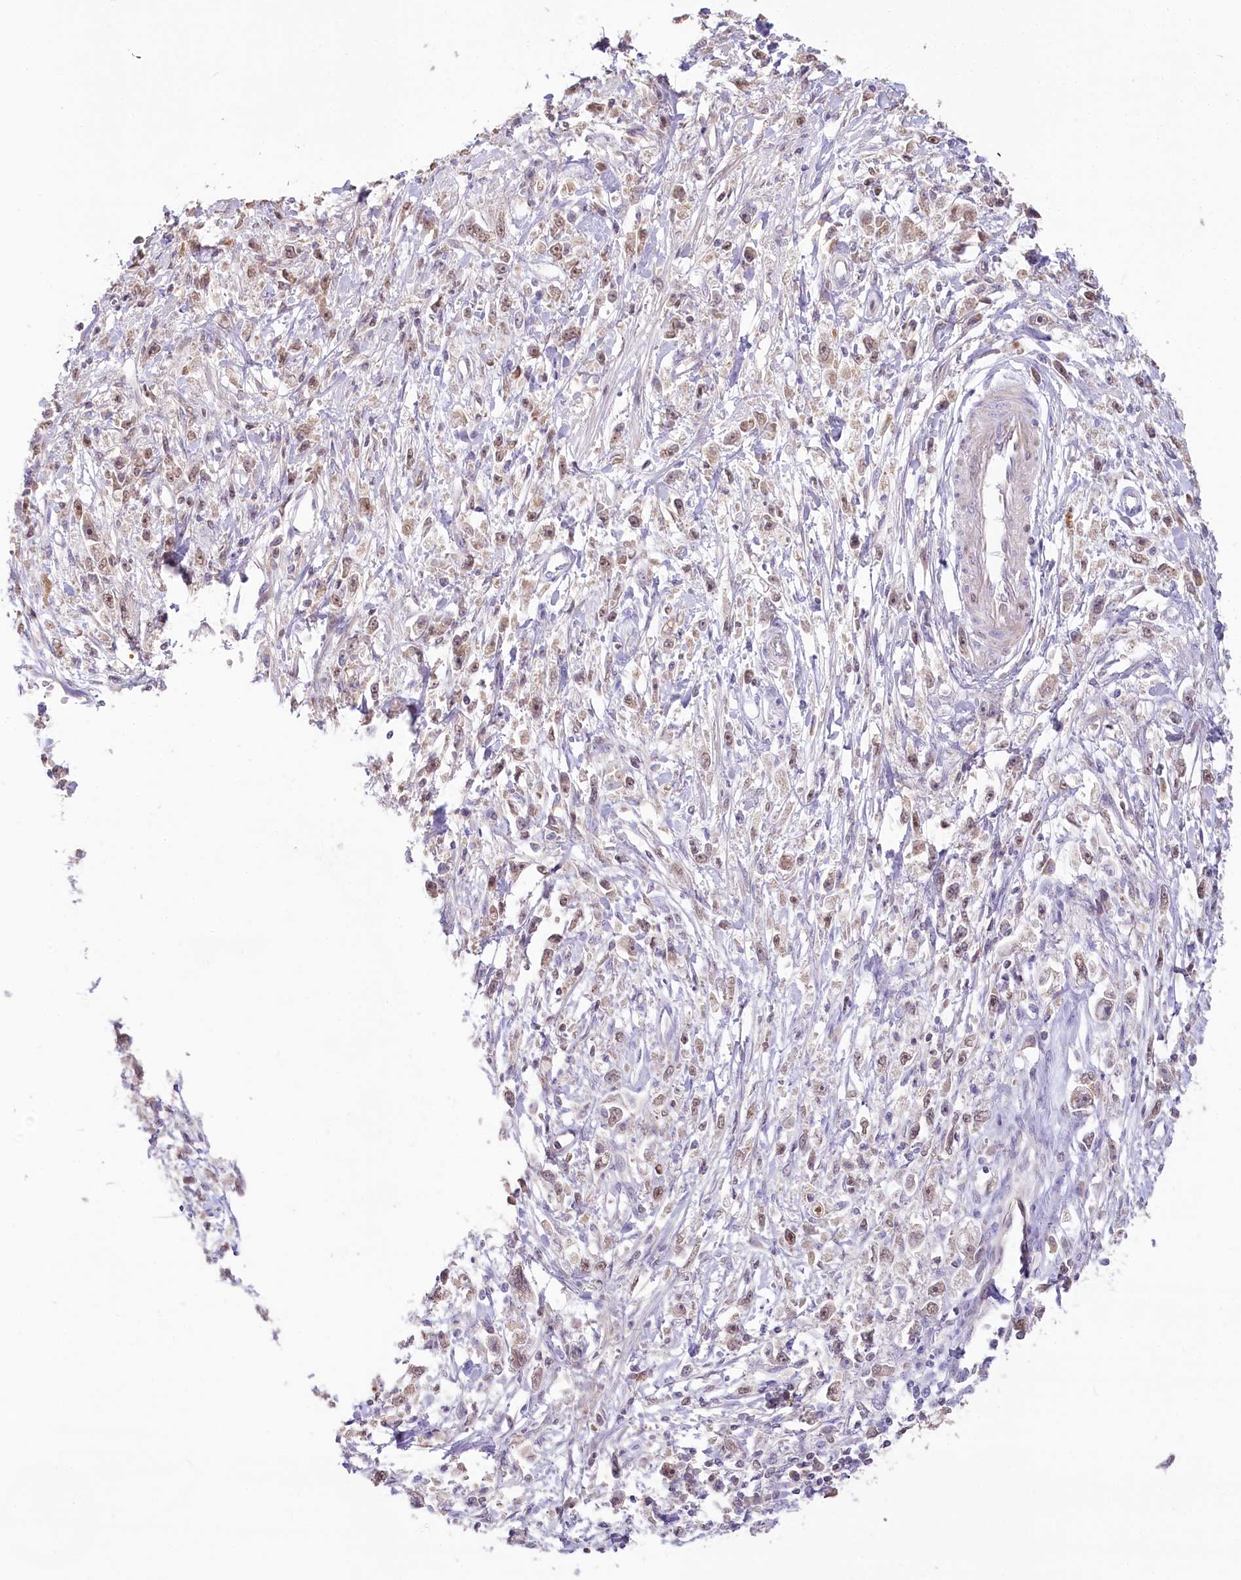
{"staining": {"intensity": "weak", "quantity": "<25%", "location": "cytoplasmic/membranous"}, "tissue": "stomach cancer", "cell_type": "Tumor cells", "image_type": "cancer", "snomed": [{"axis": "morphology", "description": "Adenocarcinoma, NOS"}, {"axis": "topography", "description": "Stomach"}], "caption": "Immunohistochemistry (IHC) image of neoplastic tissue: human adenocarcinoma (stomach) stained with DAB shows no significant protein staining in tumor cells.", "gene": "SLC6A11", "patient": {"sex": "female", "age": 59}}